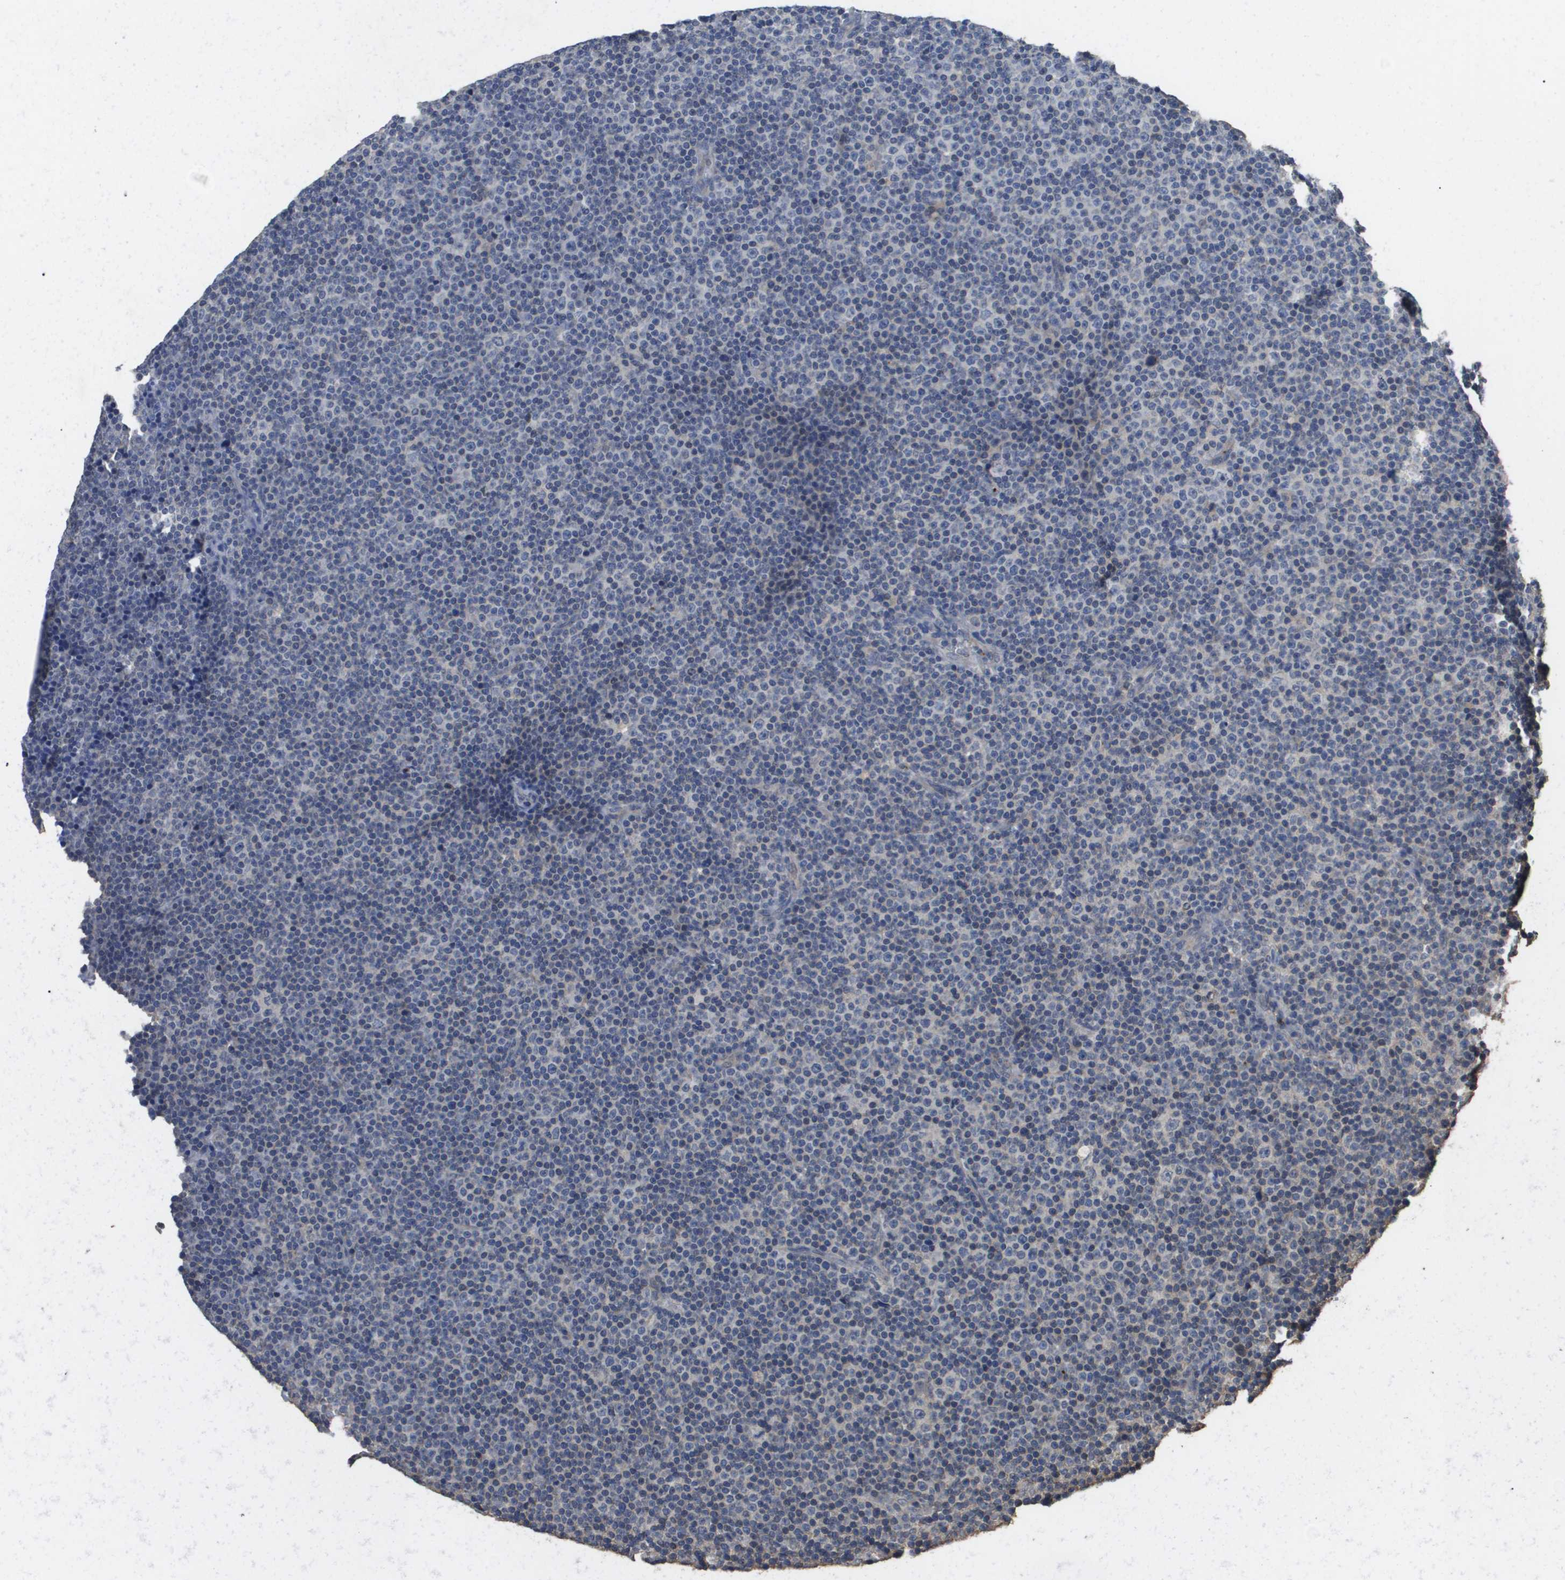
{"staining": {"intensity": "negative", "quantity": "none", "location": "none"}, "tissue": "lymphoma", "cell_type": "Tumor cells", "image_type": "cancer", "snomed": [{"axis": "morphology", "description": "Malignant lymphoma, non-Hodgkin's type, Low grade"}, {"axis": "topography", "description": "Lymph node"}], "caption": "High power microscopy micrograph of an immunohistochemistry (IHC) image of lymphoma, revealing no significant staining in tumor cells.", "gene": "RAB27B", "patient": {"sex": "female", "age": 67}}